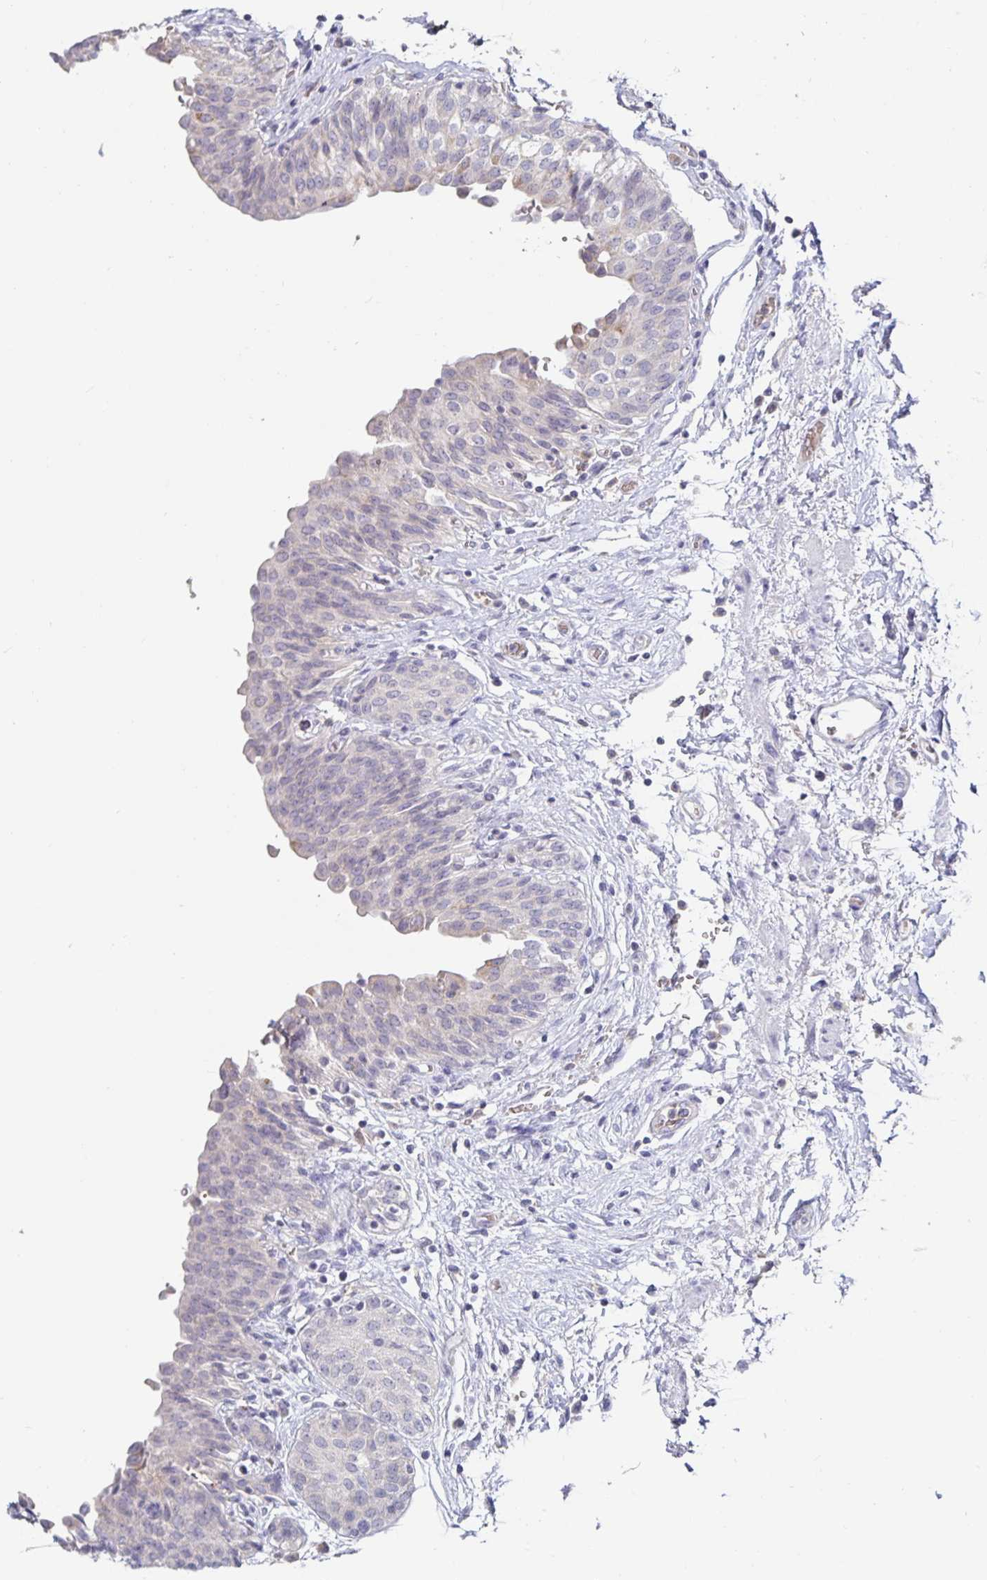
{"staining": {"intensity": "negative", "quantity": "none", "location": "none"}, "tissue": "urinary bladder", "cell_type": "Urothelial cells", "image_type": "normal", "snomed": [{"axis": "morphology", "description": "Normal tissue, NOS"}, {"axis": "topography", "description": "Urinary bladder"}], "caption": "DAB immunohistochemical staining of normal urinary bladder demonstrates no significant expression in urothelial cells.", "gene": "SPPL3", "patient": {"sex": "male", "age": 68}}